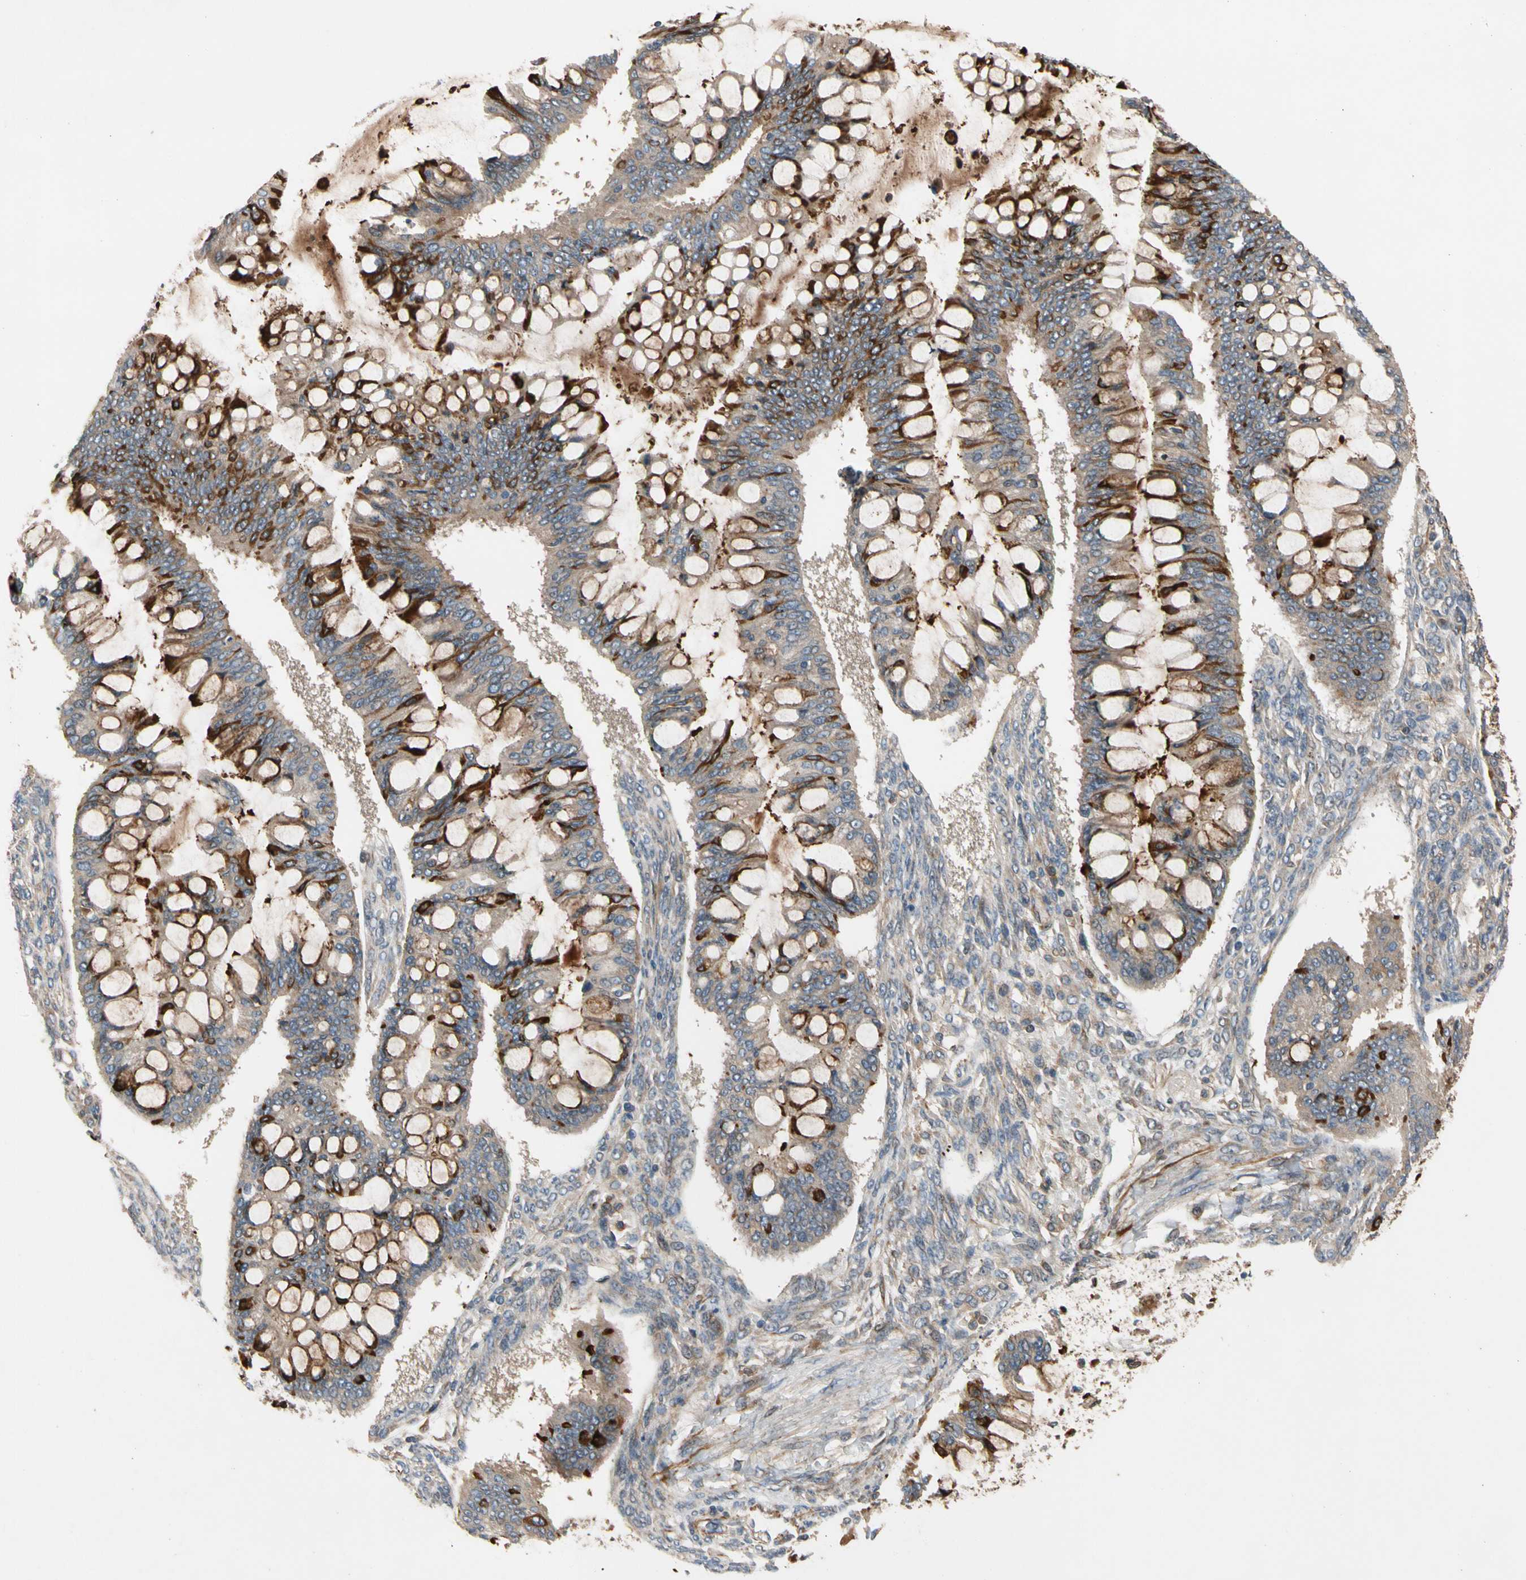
{"staining": {"intensity": "moderate", "quantity": ">75%", "location": "cytoplasmic/membranous"}, "tissue": "ovarian cancer", "cell_type": "Tumor cells", "image_type": "cancer", "snomed": [{"axis": "morphology", "description": "Cystadenocarcinoma, mucinous, NOS"}, {"axis": "topography", "description": "Ovary"}], "caption": "Immunohistochemistry (IHC) of human ovarian mucinous cystadenocarcinoma displays medium levels of moderate cytoplasmic/membranous positivity in approximately >75% of tumor cells.", "gene": "FGD6", "patient": {"sex": "female", "age": 73}}